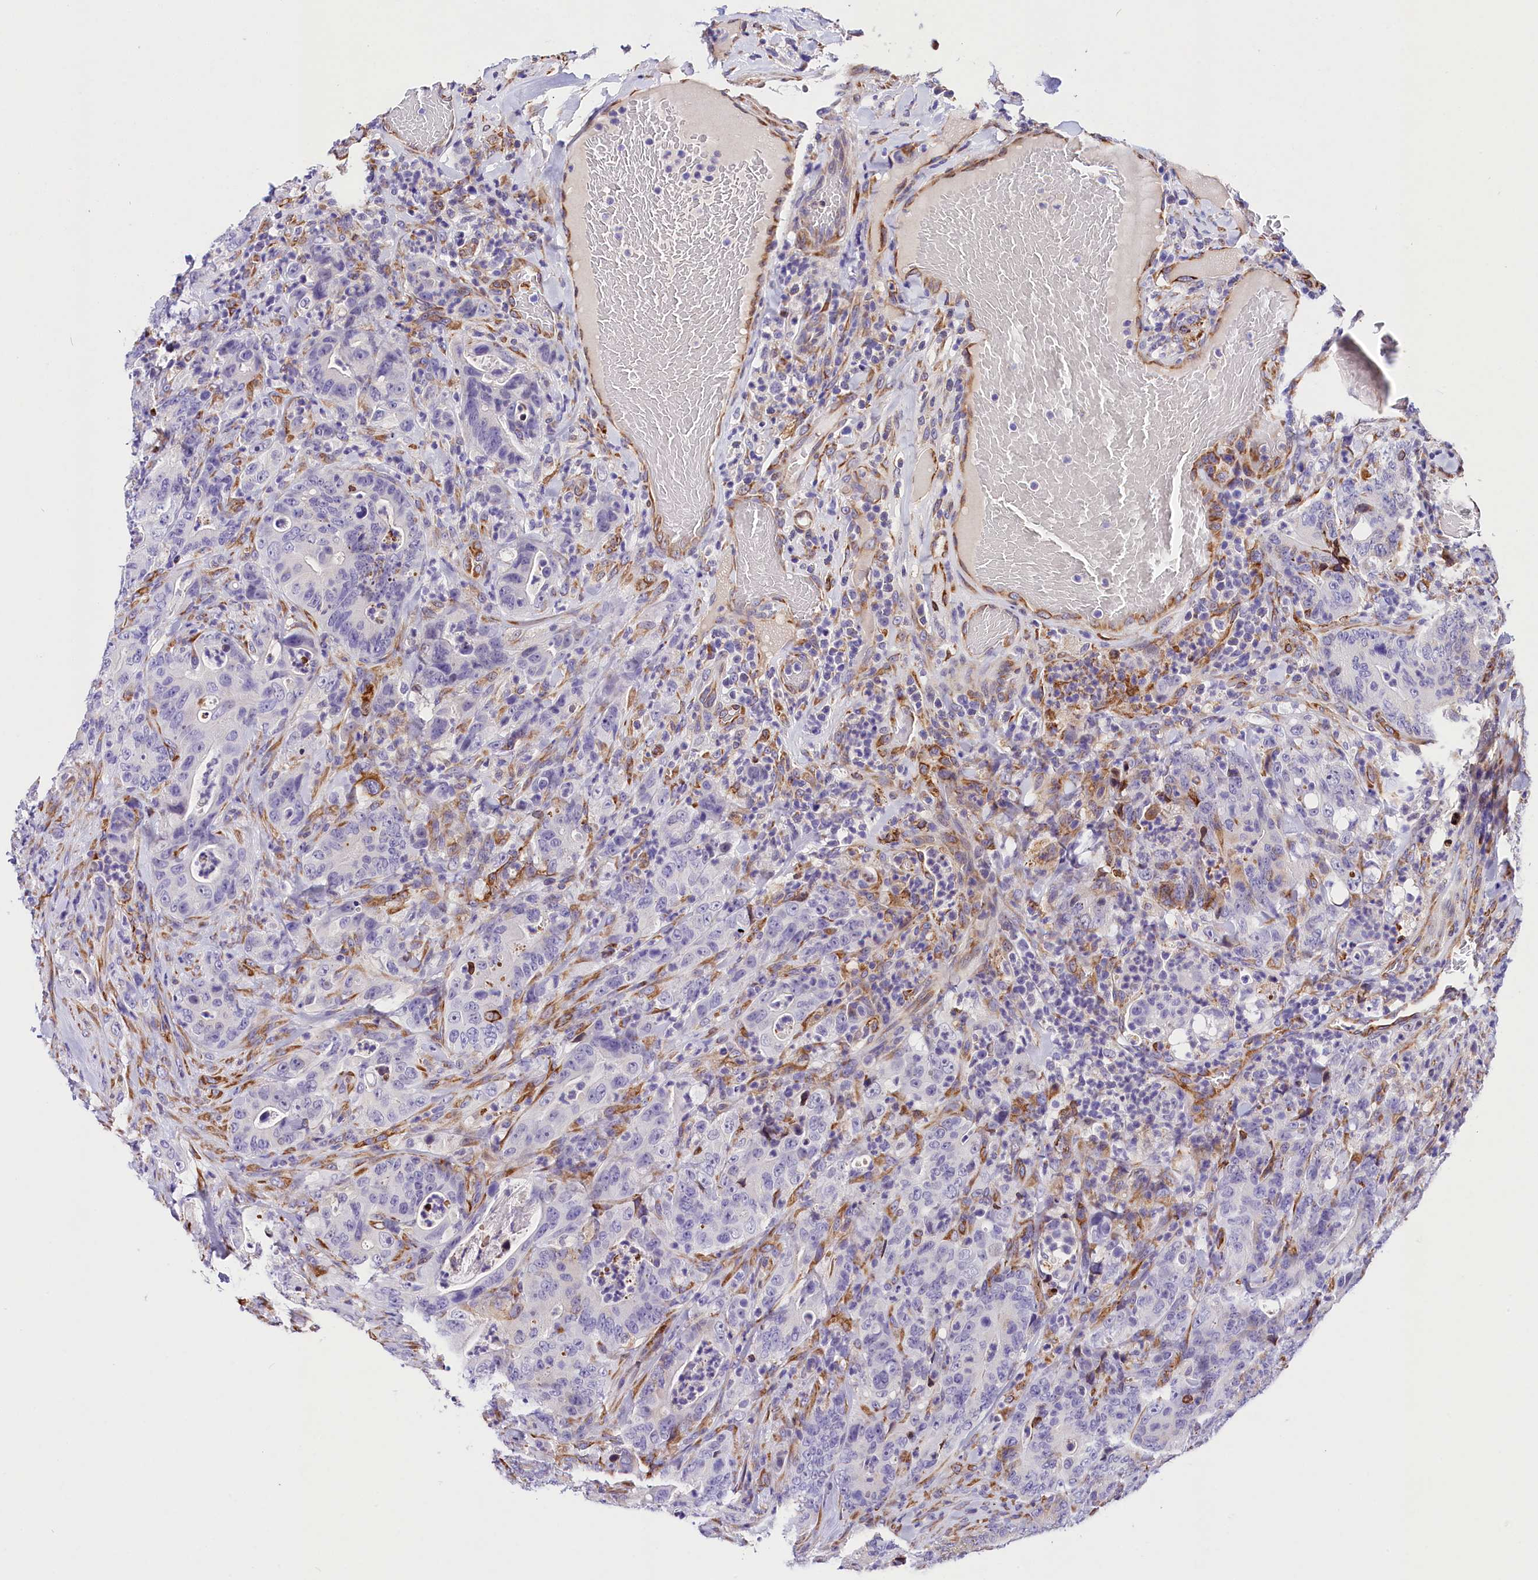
{"staining": {"intensity": "negative", "quantity": "none", "location": "none"}, "tissue": "colorectal cancer", "cell_type": "Tumor cells", "image_type": "cancer", "snomed": [{"axis": "morphology", "description": "Normal tissue, NOS"}, {"axis": "topography", "description": "Colon"}], "caption": "Colorectal cancer was stained to show a protein in brown. There is no significant expression in tumor cells.", "gene": "ITGA1", "patient": {"sex": "female", "age": 82}}